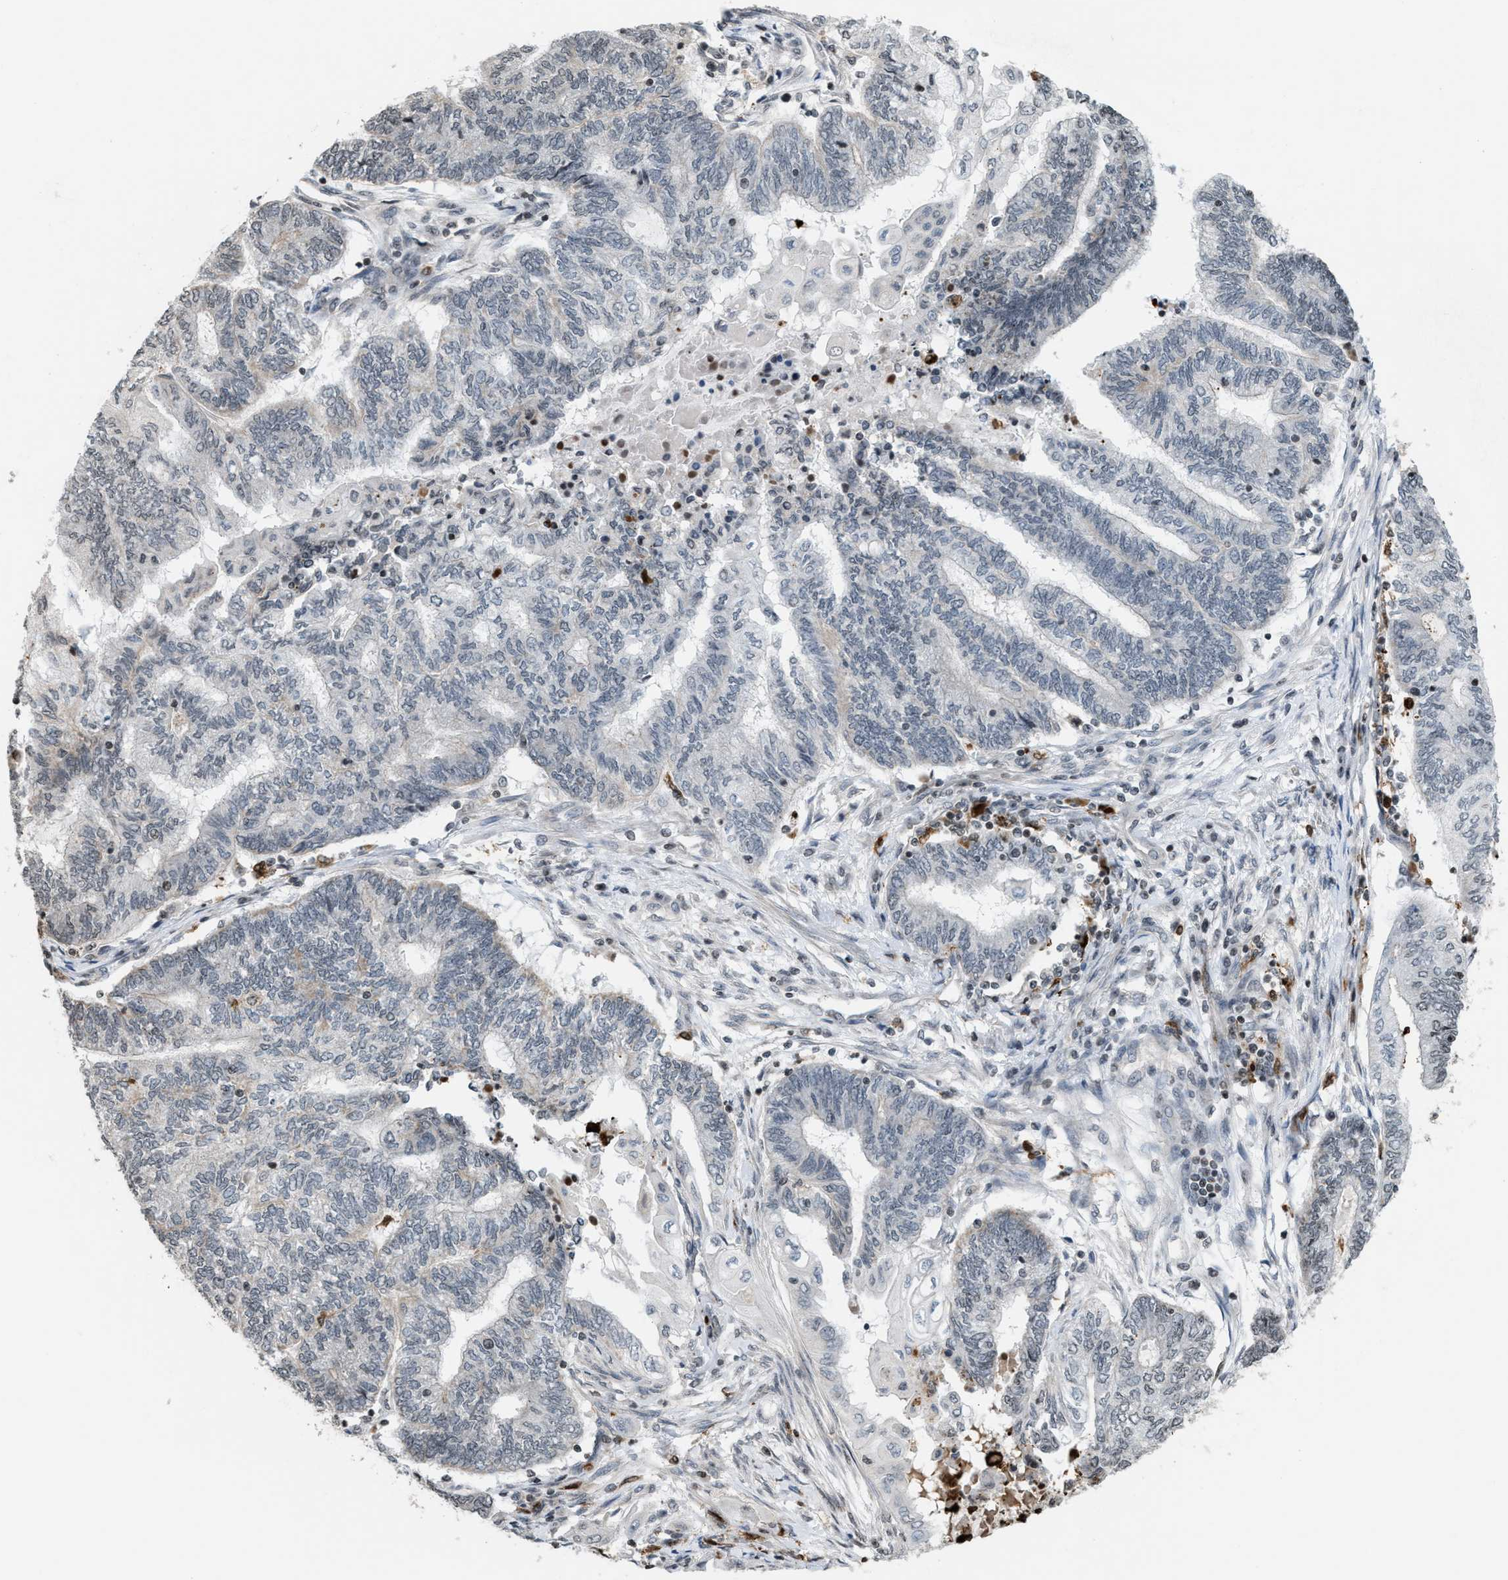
{"staining": {"intensity": "weak", "quantity": "<25%", "location": "cytoplasmic/membranous"}, "tissue": "endometrial cancer", "cell_type": "Tumor cells", "image_type": "cancer", "snomed": [{"axis": "morphology", "description": "Adenocarcinoma, NOS"}, {"axis": "topography", "description": "Uterus"}, {"axis": "topography", "description": "Endometrium"}], "caption": "Tumor cells are negative for protein expression in human endometrial cancer (adenocarcinoma). The staining is performed using DAB (3,3'-diaminobenzidine) brown chromogen with nuclei counter-stained in using hematoxylin.", "gene": "PRUNE2", "patient": {"sex": "female", "age": 70}}